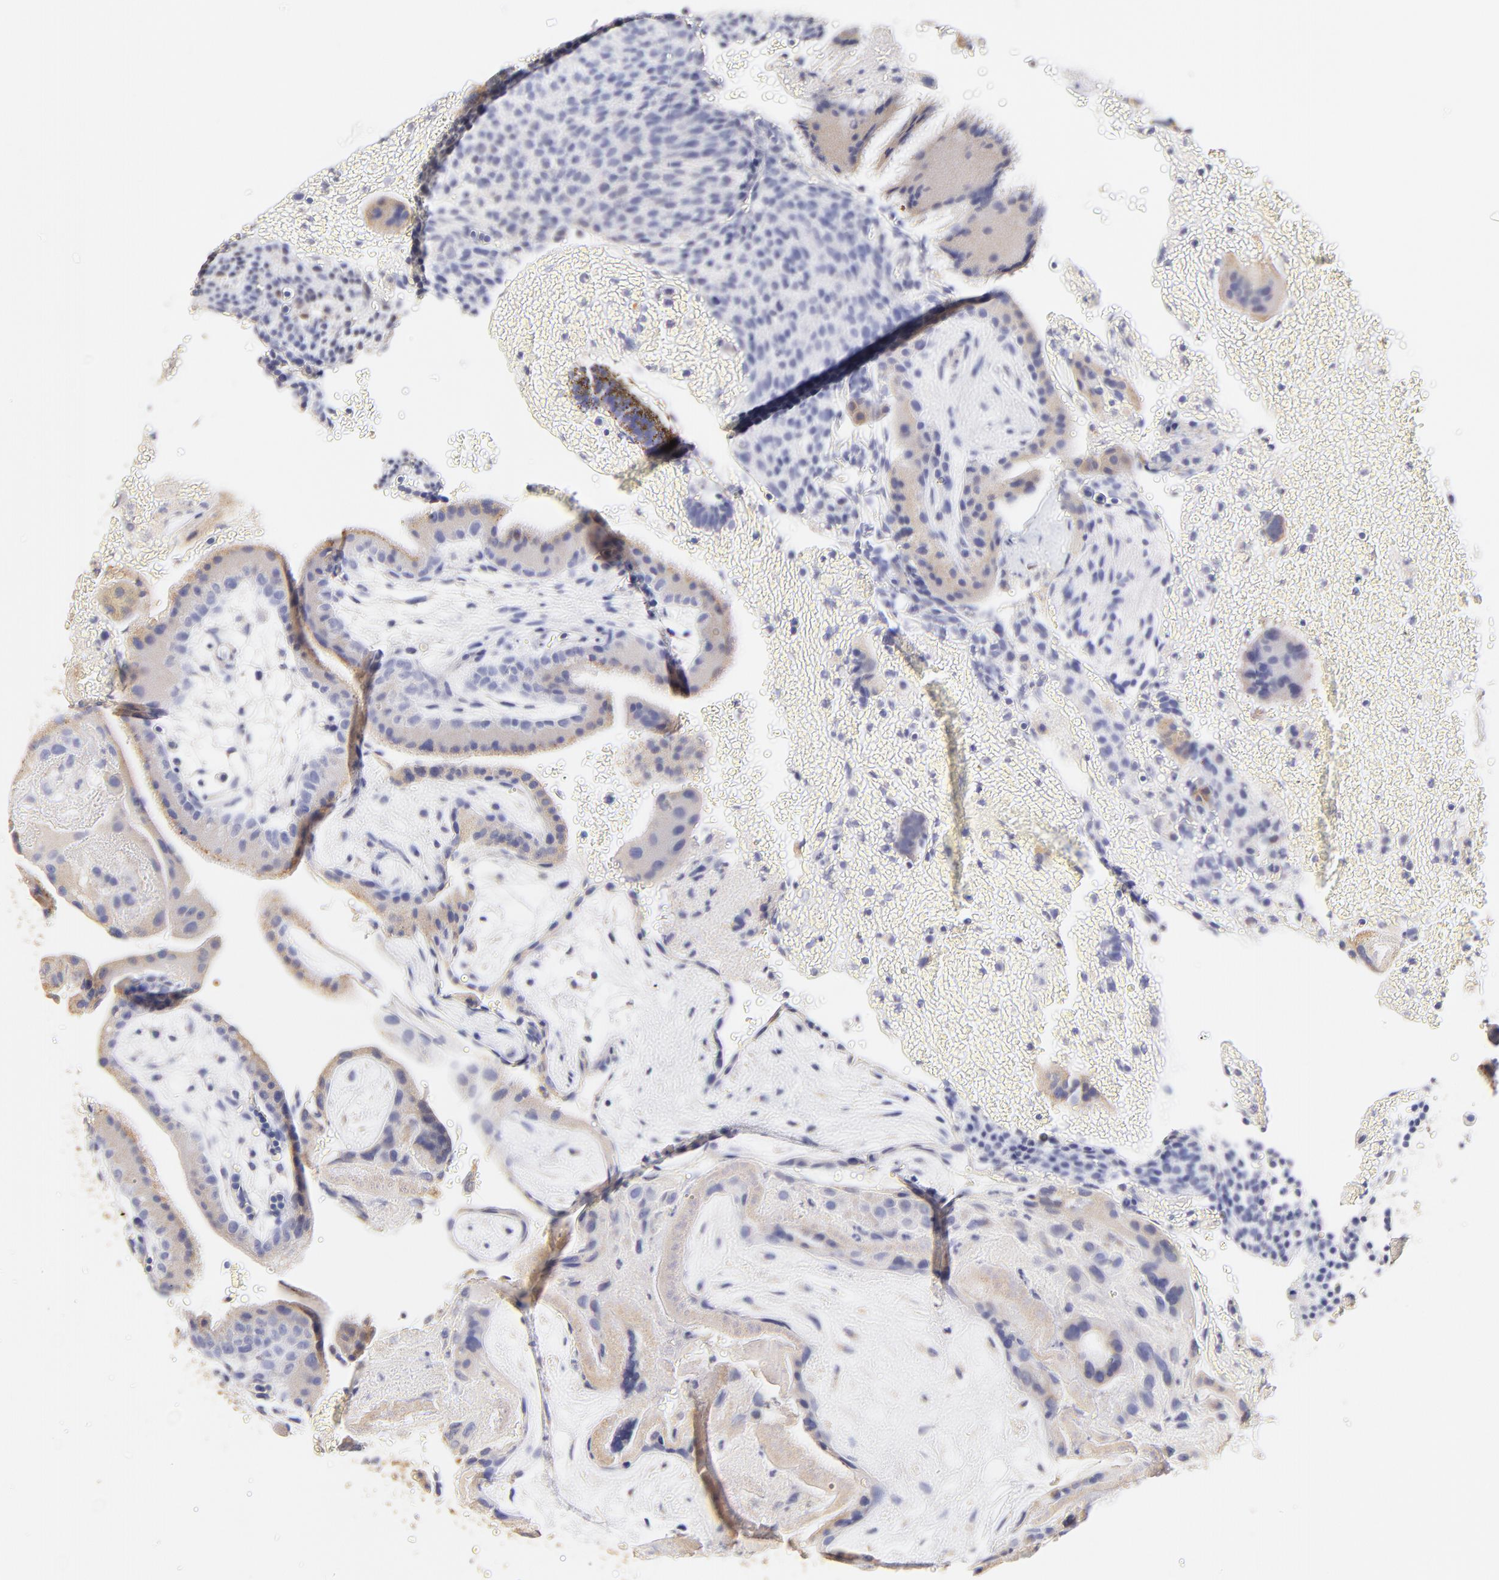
{"staining": {"intensity": "weak", "quantity": "25%-75%", "location": "cytoplasmic/membranous"}, "tissue": "placenta", "cell_type": "Trophoblastic cells", "image_type": "normal", "snomed": [{"axis": "morphology", "description": "Normal tissue, NOS"}, {"axis": "topography", "description": "Placenta"}], "caption": "Immunohistochemical staining of unremarkable human placenta exhibits 25%-75% levels of weak cytoplasmic/membranous protein positivity in approximately 25%-75% of trophoblastic cells. Immunohistochemistry stains the protein of interest in brown and the nuclei are stained blue.", "gene": "ASB9", "patient": {"sex": "female", "age": 19}}